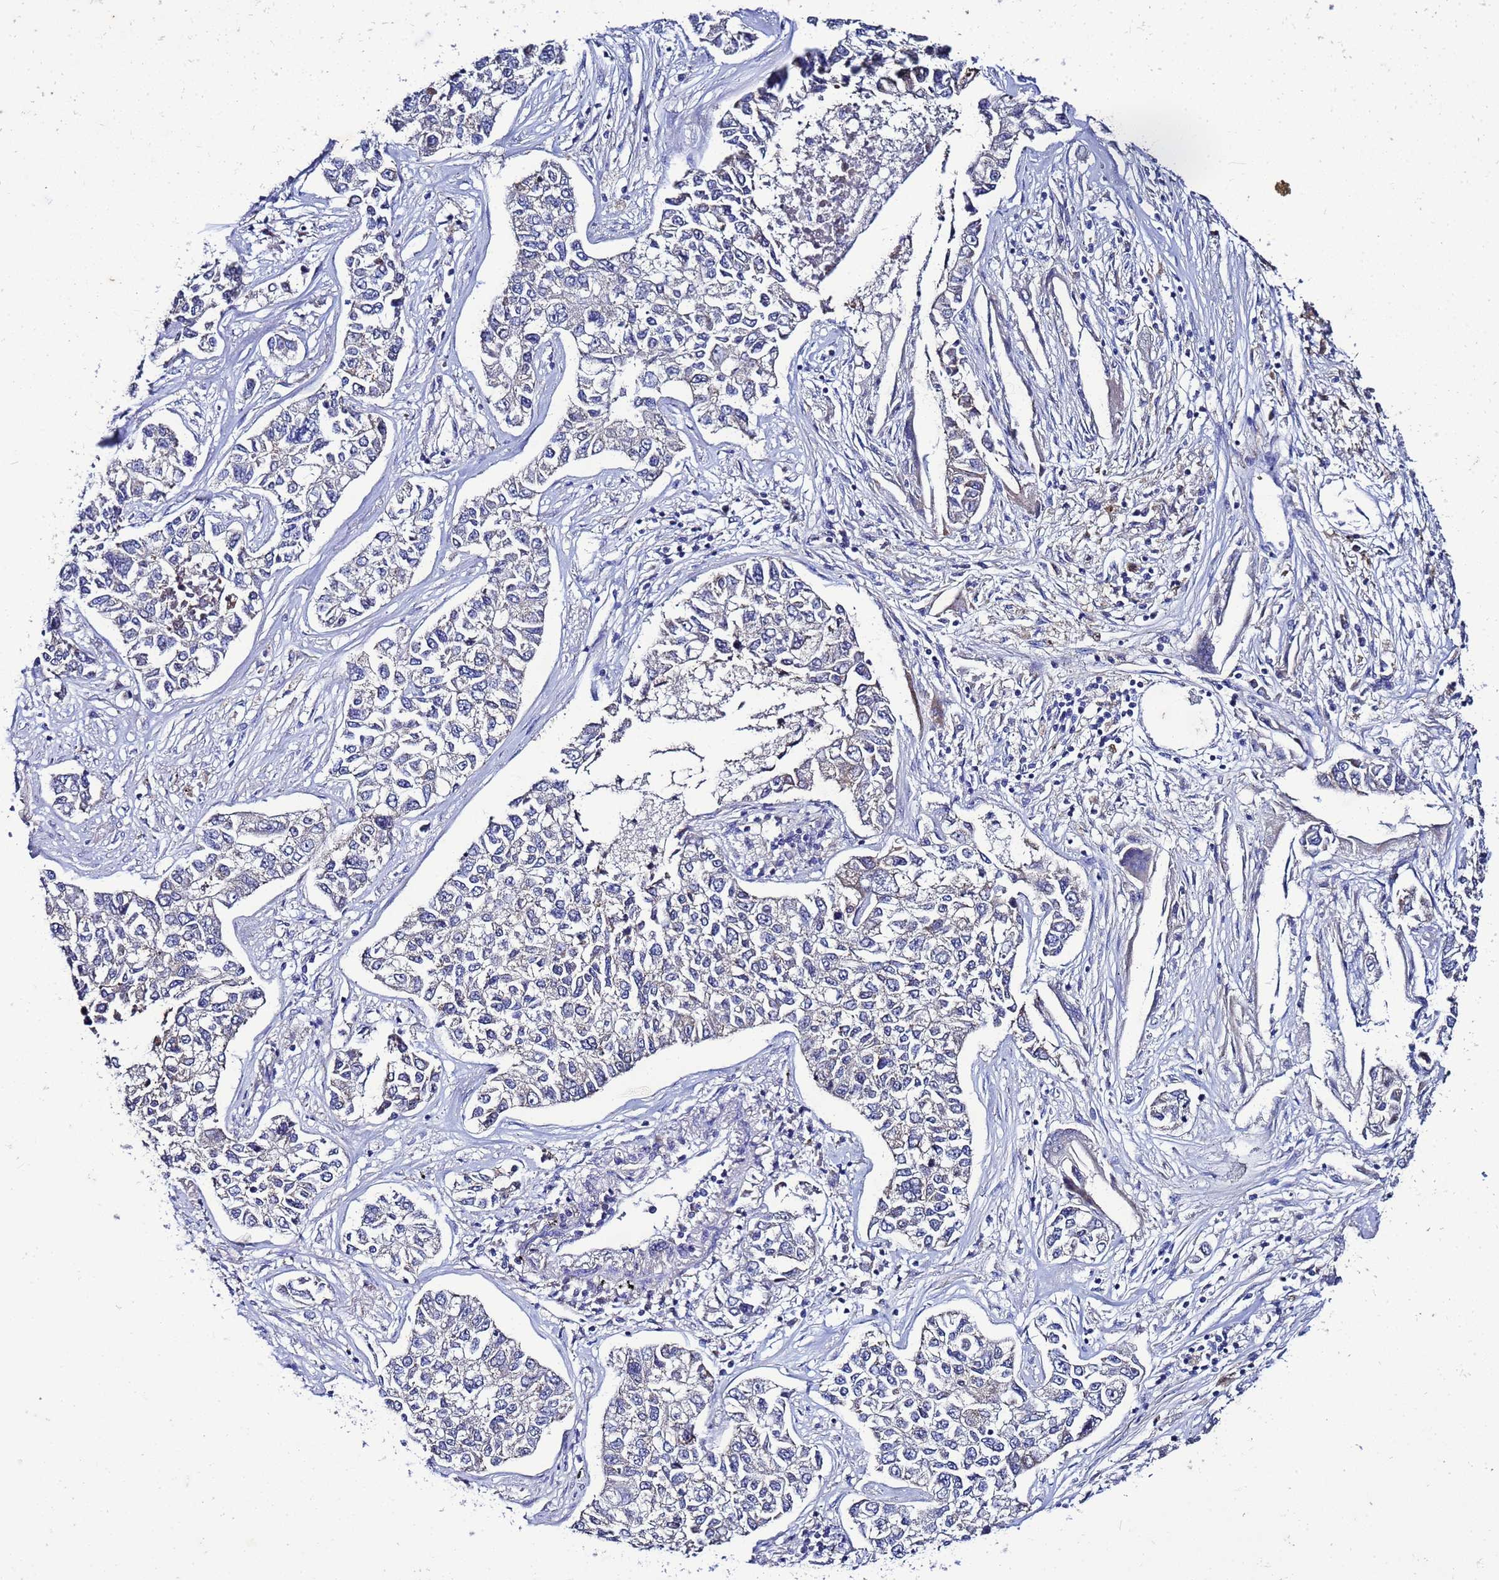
{"staining": {"intensity": "negative", "quantity": "none", "location": "none"}, "tissue": "lung cancer", "cell_type": "Tumor cells", "image_type": "cancer", "snomed": [{"axis": "morphology", "description": "Adenocarcinoma, NOS"}, {"axis": "topography", "description": "Lung"}], "caption": "This is an IHC photomicrograph of human lung cancer. There is no positivity in tumor cells.", "gene": "FAHD2A", "patient": {"sex": "male", "age": 49}}